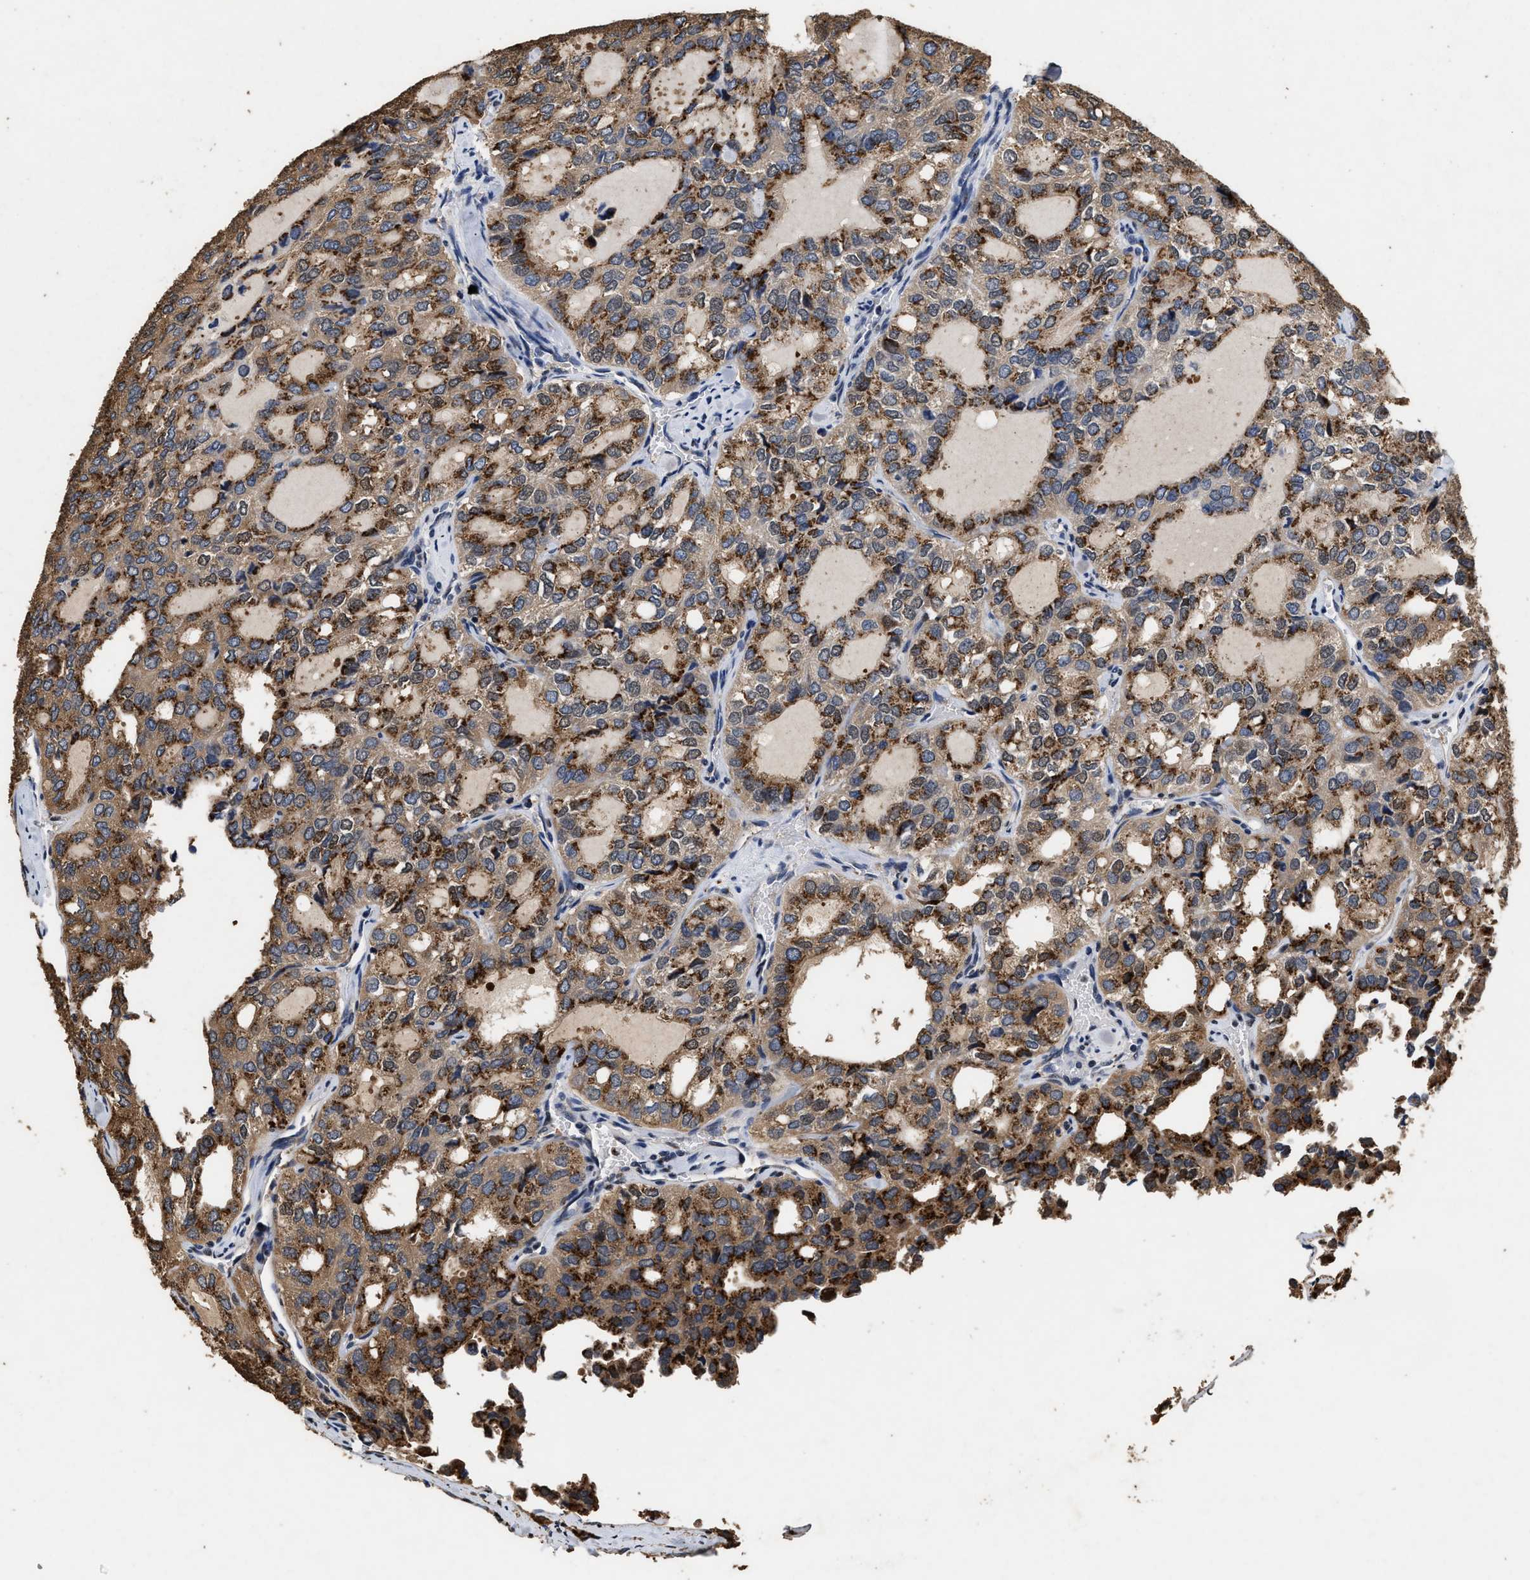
{"staining": {"intensity": "strong", "quantity": ">75%", "location": "cytoplasmic/membranous"}, "tissue": "thyroid cancer", "cell_type": "Tumor cells", "image_type": "cancer", "snomed": [{"axis": "morphology", "description": "Follicular adenoma carcinoma, NOS"}, {"axis": "topography", "description": "Thyroid gland"}], "caption": "Protein expression analysis of thyroid cancer (follicular adenoma carcinoma) exhibits strong cytoplasmic/membranous expression in about >75% of tumor cells. Nuclei are stained in blue.", "gene": "TPST2", "patient": {"sex": "male", "age": 75}}